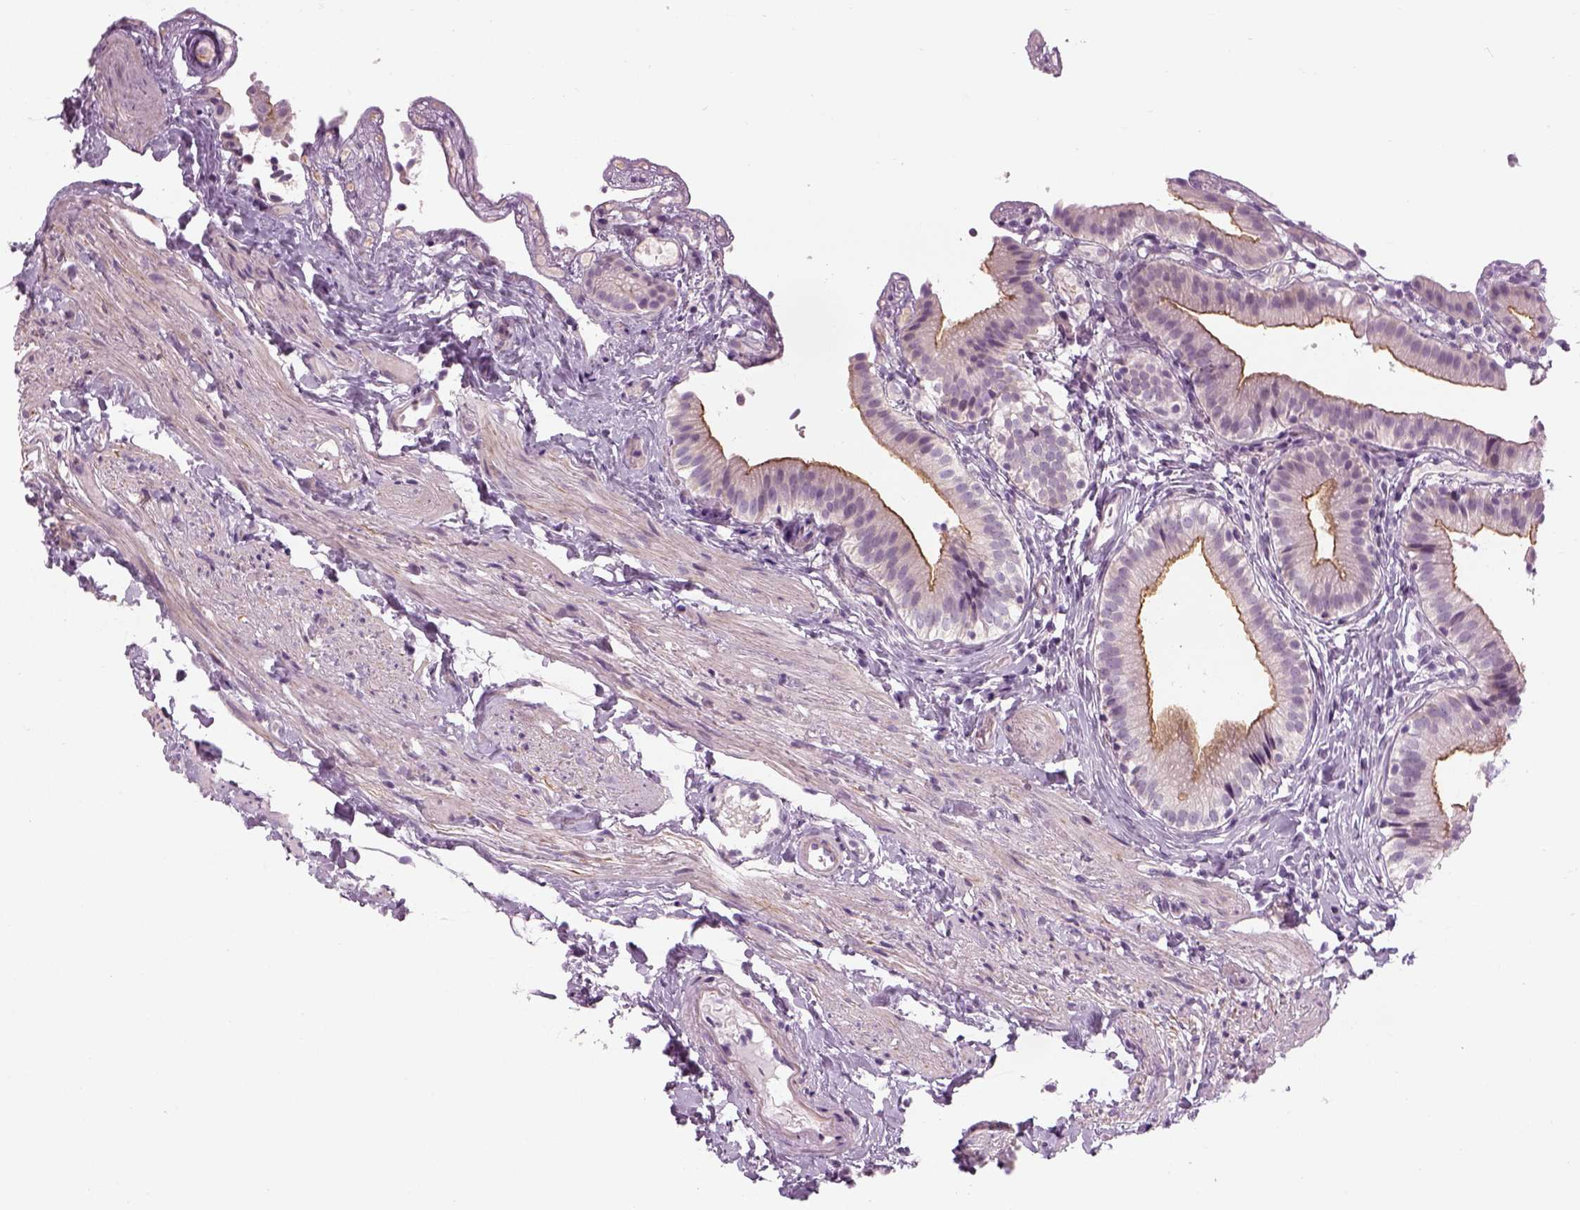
{"staining": {"intensity": "strong", "quantity": "<25%", "location": "cytoplasmic/membranous"}, "tissue": "gallbladder", "cell_type": "Glandular cells", "image_type": "normal", "snomed": [{"axis": "morphology", "description": "Normal tissue, NOS"}, {"axis": "topography", "description": "Gallbladder"}], "caption": "IHC micrograph of normal human gallbladder stained for a protein (brown), which displays medium levels of strong cytoplasmic/membranous positivity in about <25% of glandular cells.", "gene": "LRRIQ3", "patient": {"sex": "female", "age": 47}}